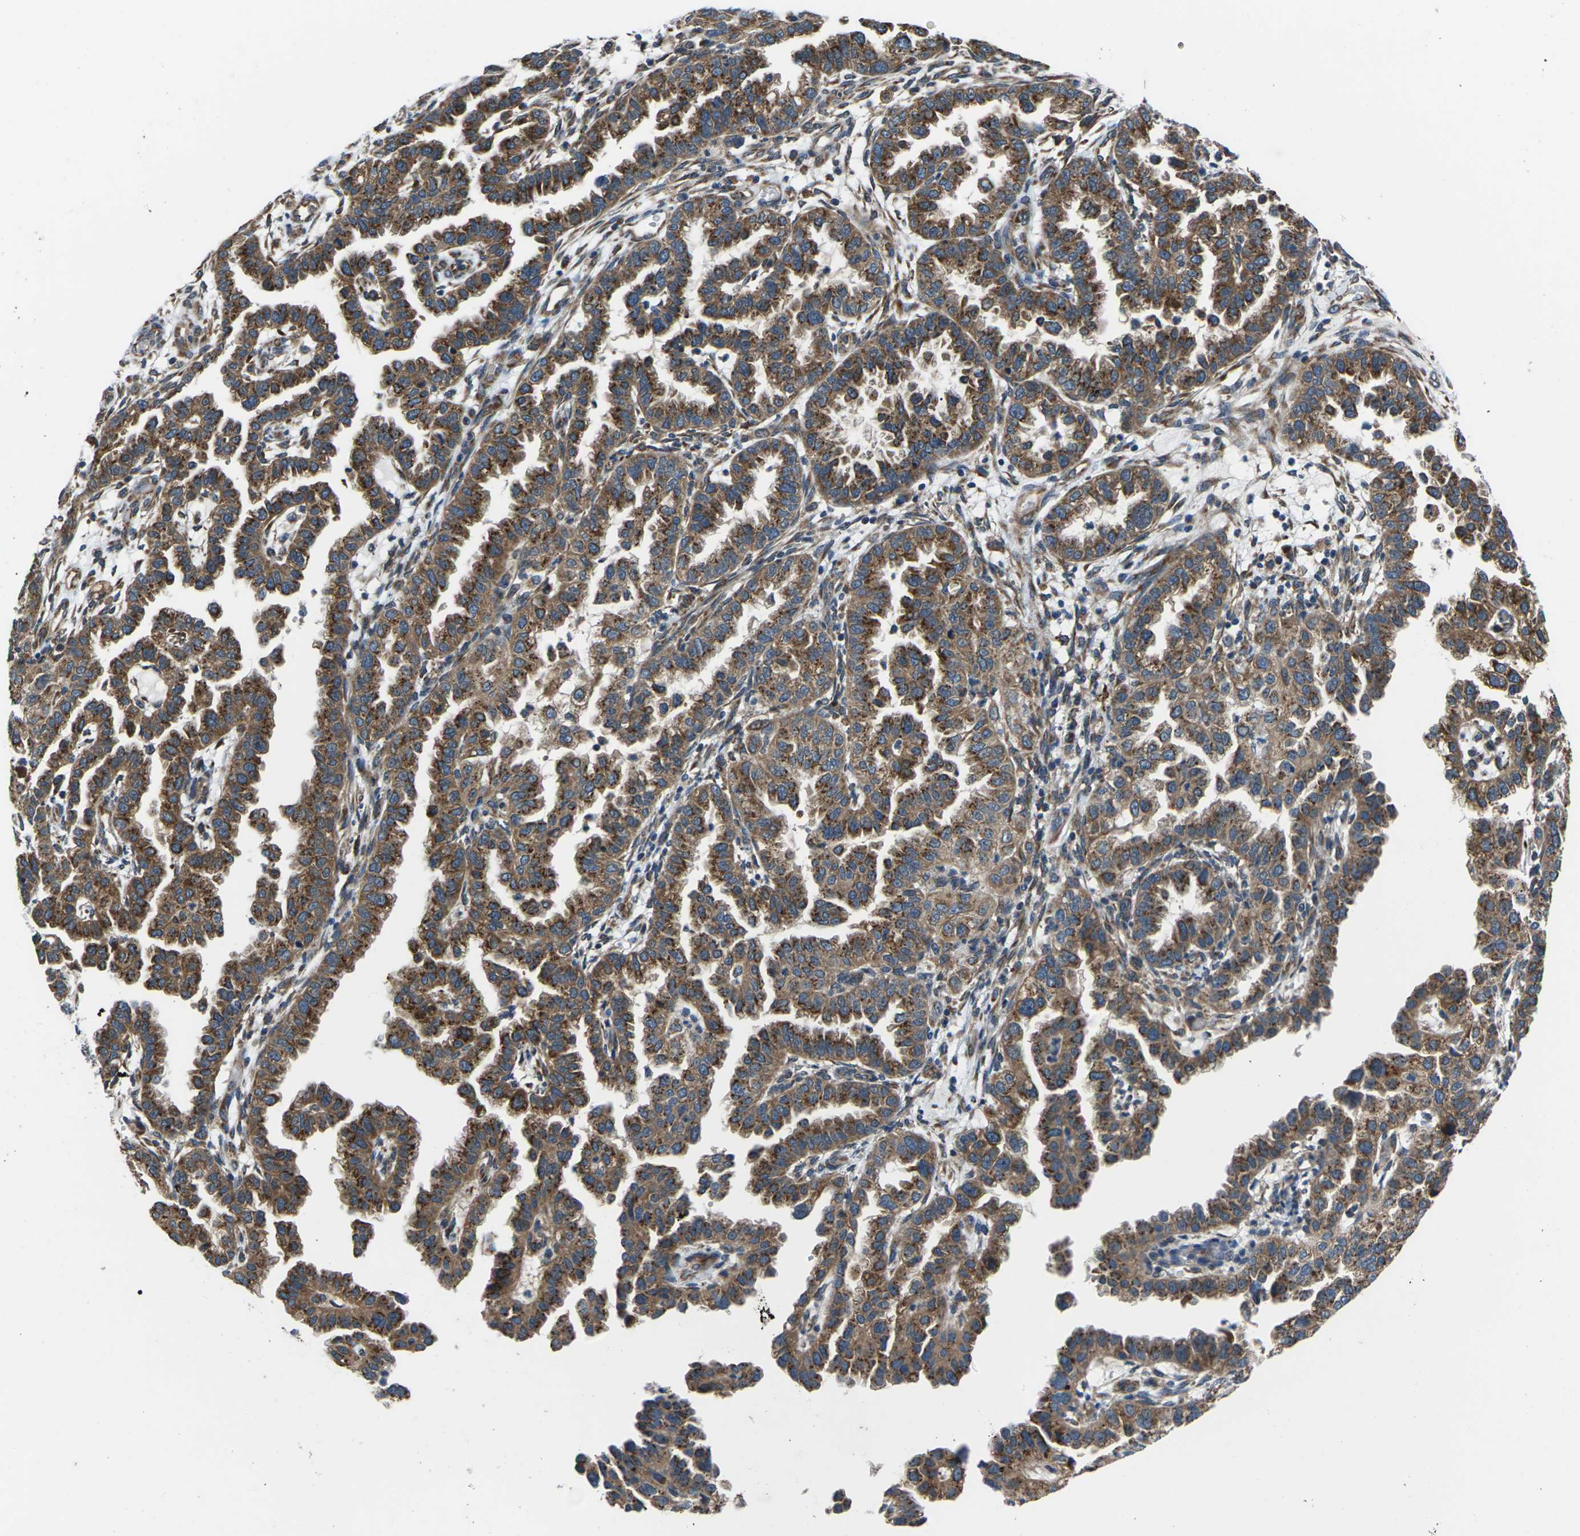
{"staining": {"intensity": "strong", "quantity": ">75%", "location": "cytoplasmic/membranous"}, "tissue": "endometrial cancer", "cell_type": "Tumor cells", "image_type": "cancer", "snomed": [{"axis": "morphology", "description": "Adenocarcinoma, NOS"}, {"axis": "topography", "description": "Endometrium"}], "caption": "Strong cytoplasmic/membranous protein expression is appreciated in approximately >75% of tumor cells in endometrial cancer.", "gene": "GABRP", "patient": {"sex": "female", "age": 85}}